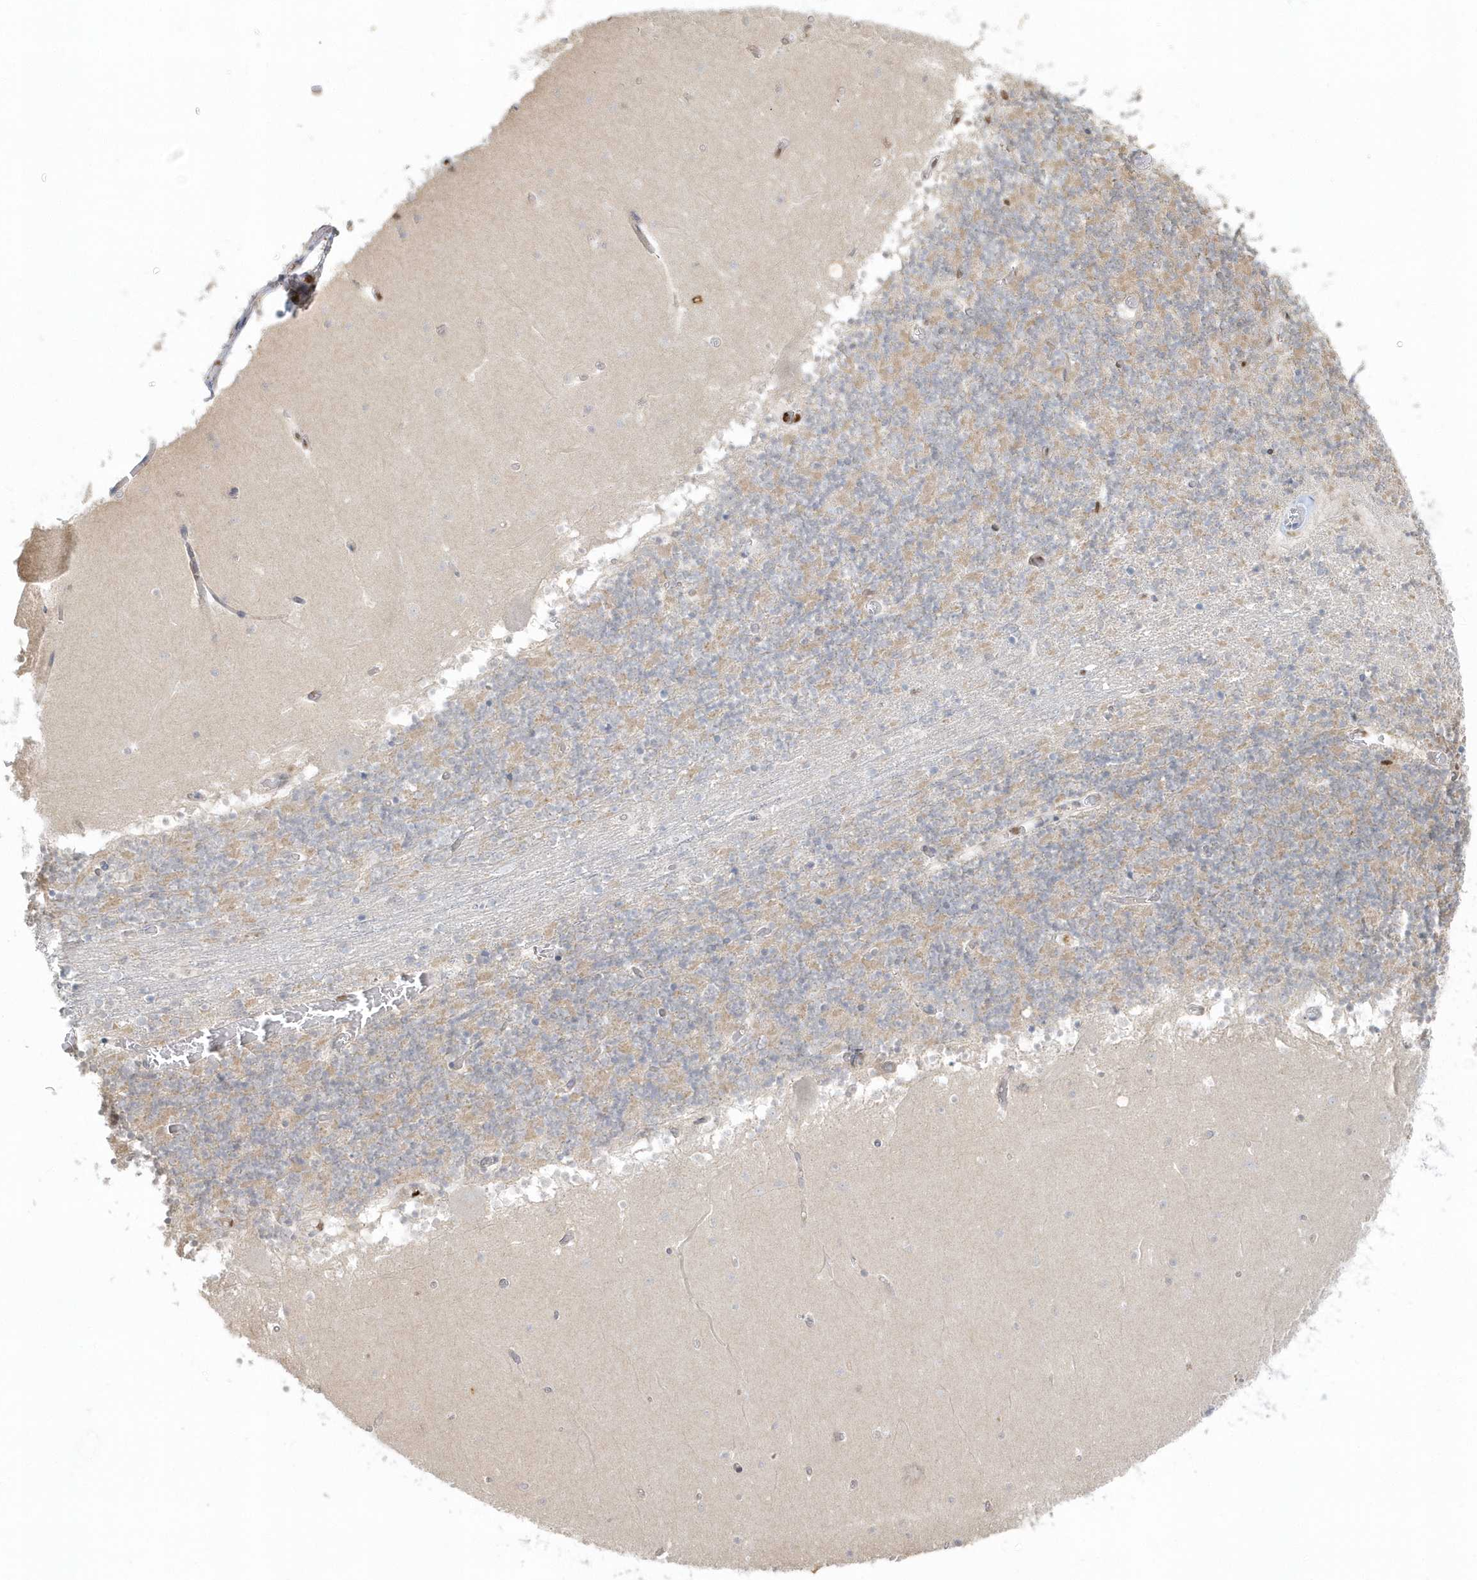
{"staining": {"intensity": "weak", "quantity": "<25%", "location": "cytoplasmic/membranous"}, "tissue": "cerebellum", "cell_type": "Cells in granular layer", "image_type": "normal", "snomed": [{"axis": "morphology", "description": "Normal tissue, NOS"}, {"axis": "topography", "description": "Cerebellum"}], "caption": "High power microscopy histopathology image of an IHC photomicrograph of benign cerebellum, revealing no significant positivity in cells in granular layer.", "gene": "SUMO2", "patient": {"sex": "female", "age": 28}}